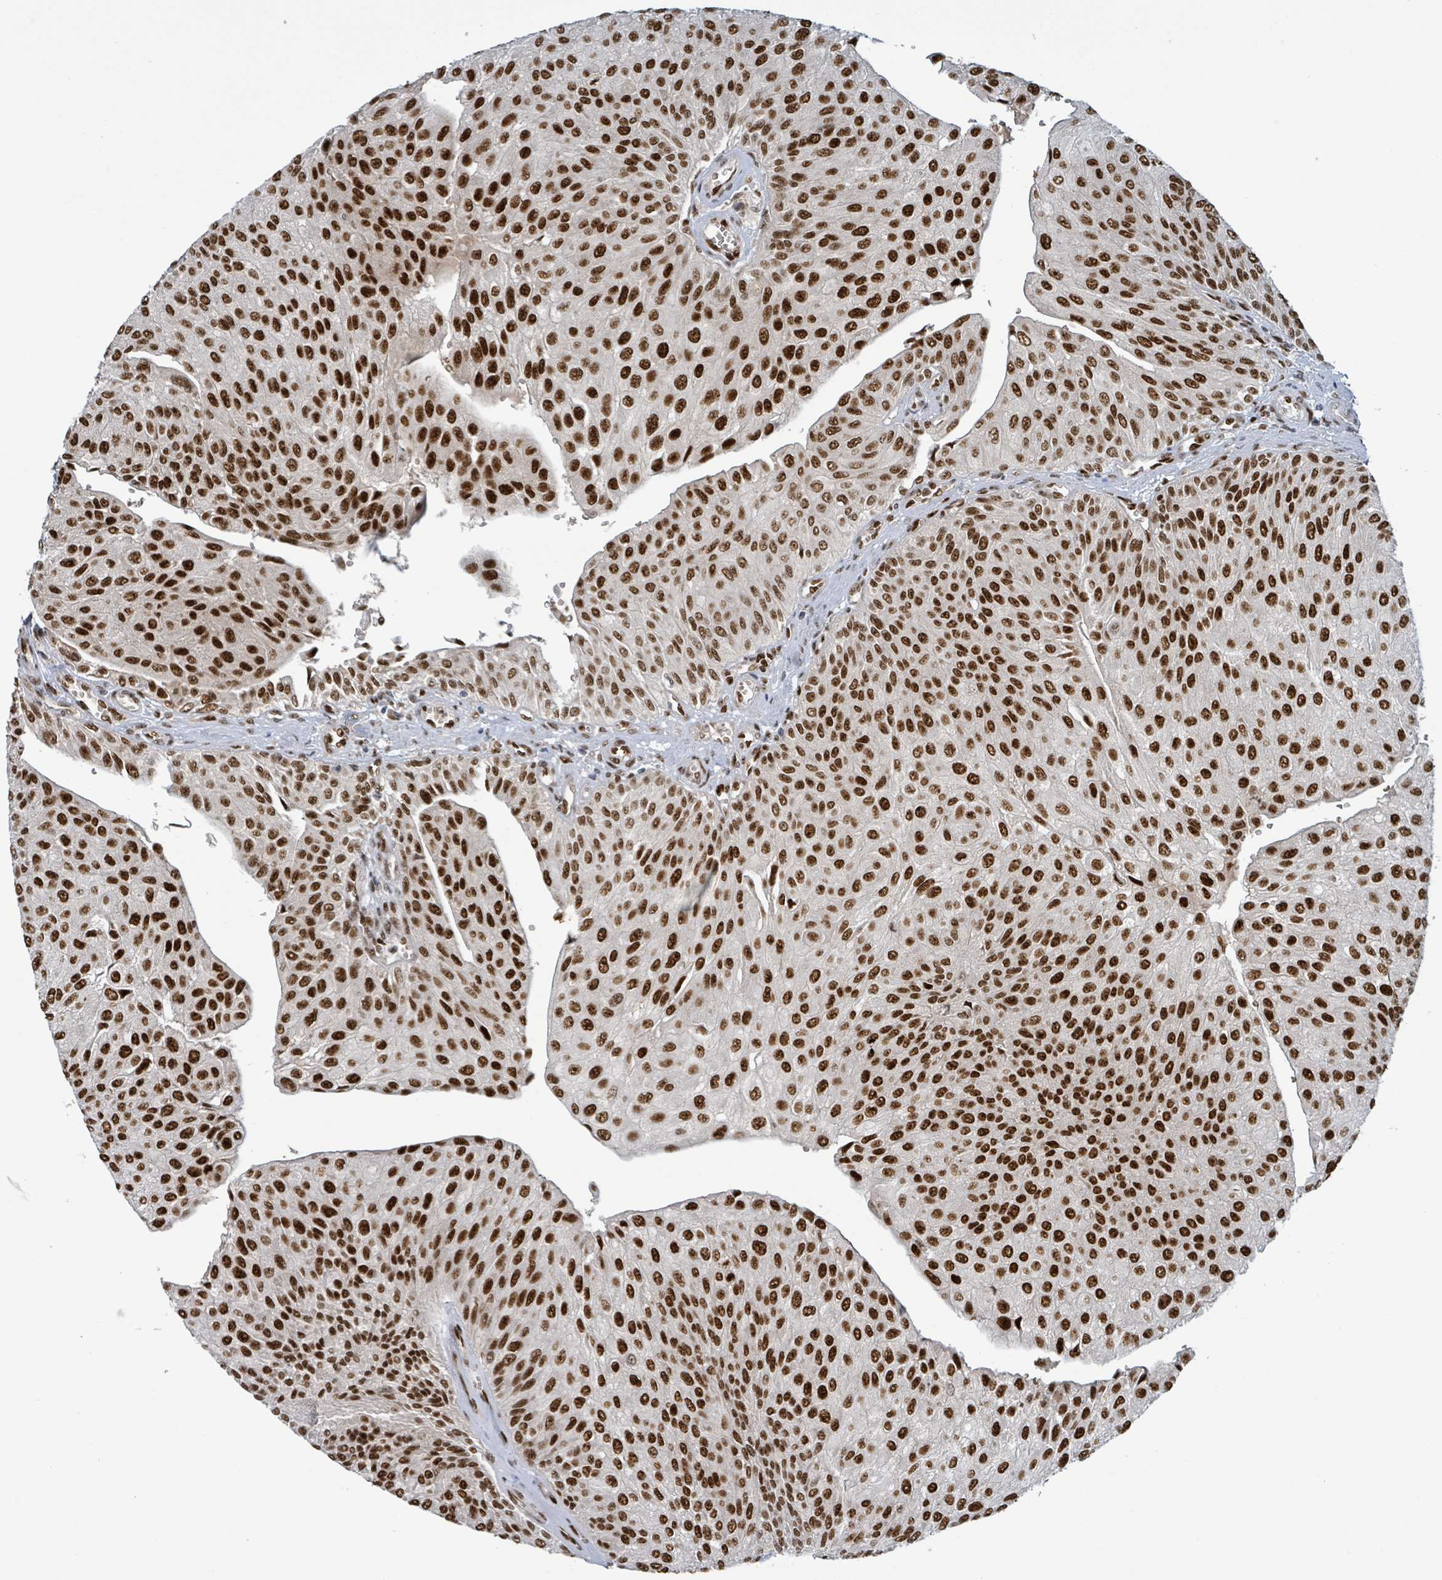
{"staining": {"intensity": "strong", "quantity": ">75%", "location": "nuclear"}, "tissue": "urothelial cancer", "cell_type": "Tumor cells", "image_type": "cancer", "snomed": [{"axis": "morphology", "description": "Urothelial carcinoma, NOS"}, {"axis": "topography", "description": "Urinary bladder"}], "caption": "About >75% of tumor cells in human urothelial cancer display strong nuclear protein expression as visualized by brown immunohistochemical staining.", "gene": "KLF3", "patient": {"sex": "male", "age": 67}}